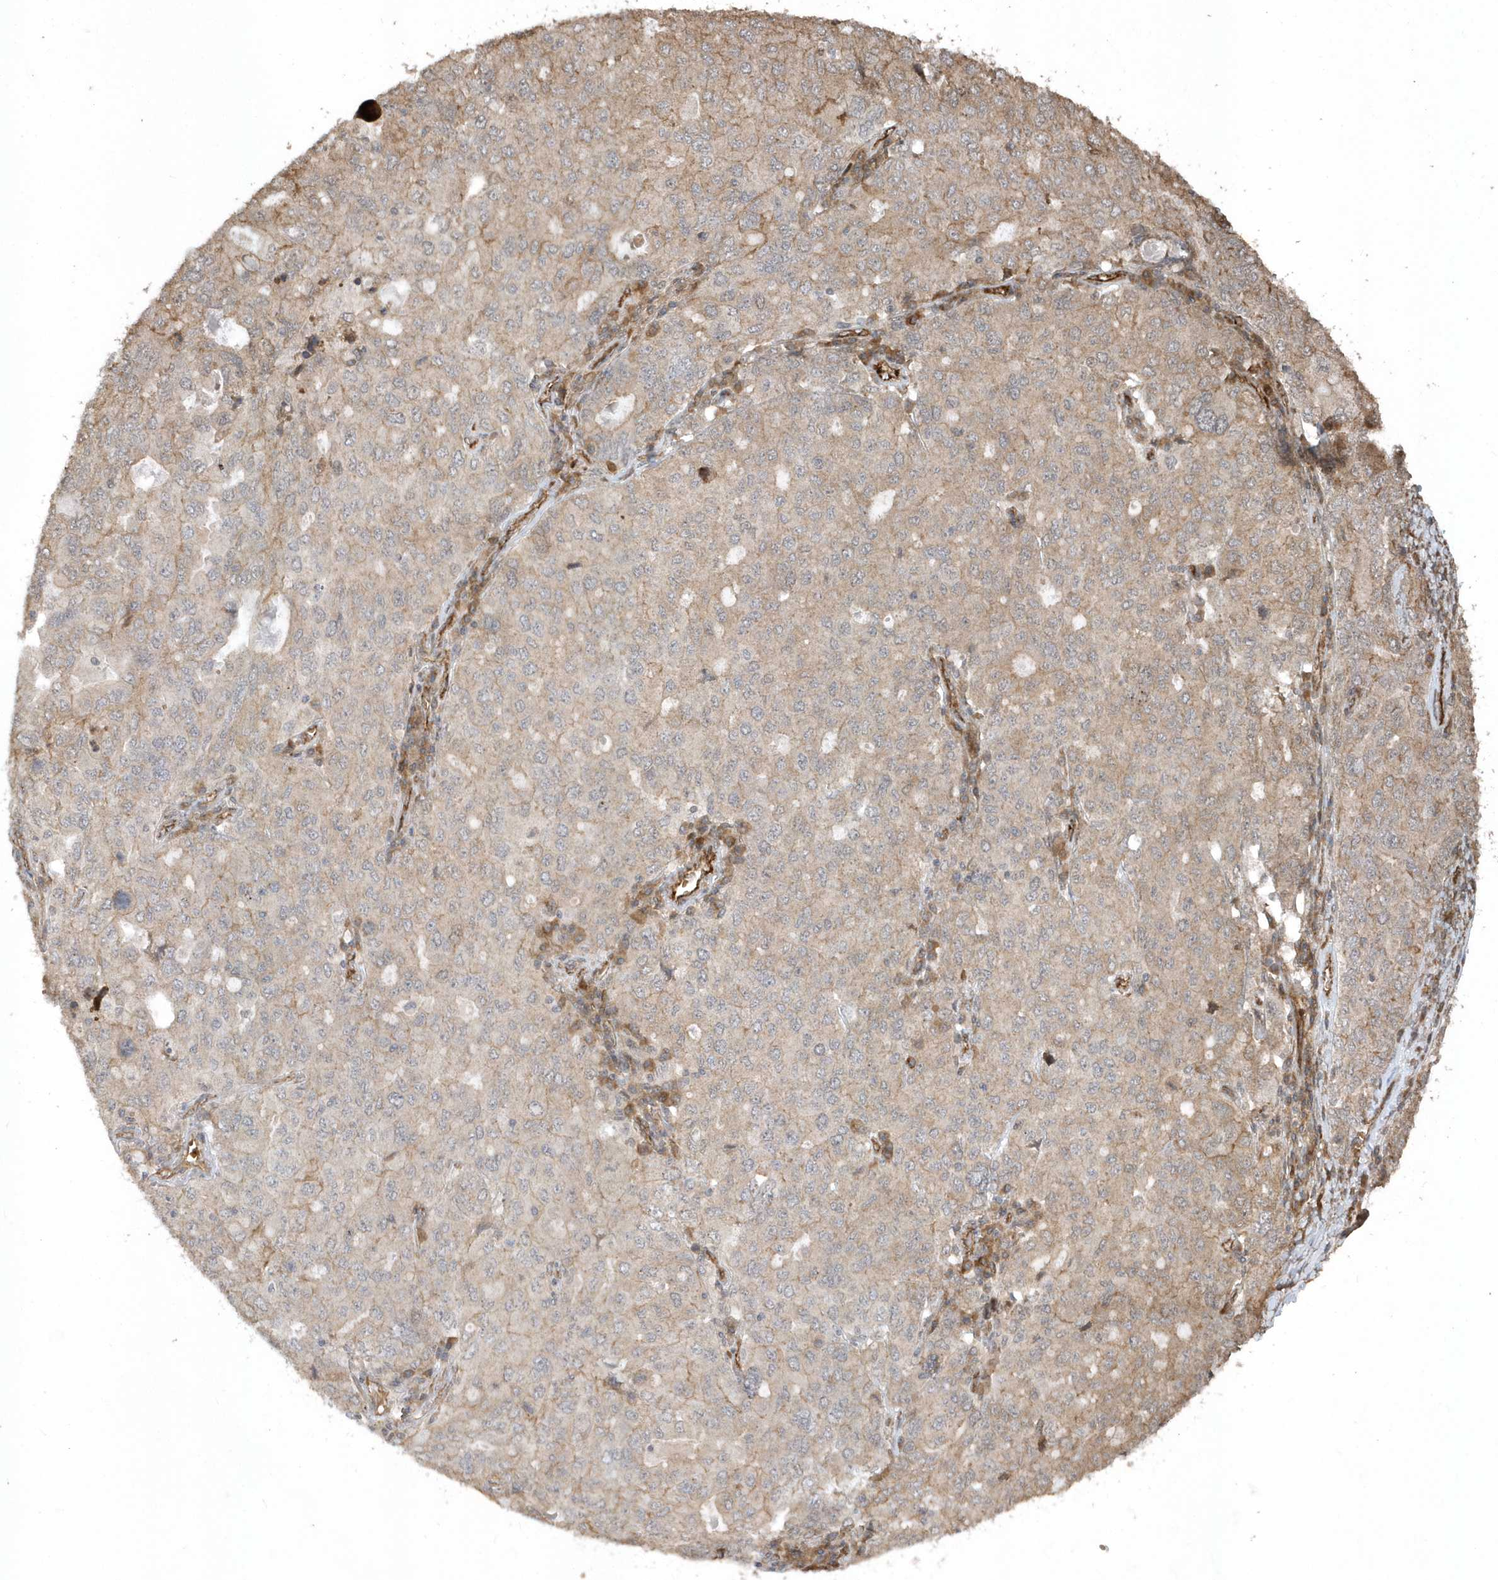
{"staining": {"intensity": "moderate", "quantity": ">75%", "location": "cytoplasmic/membranous"}, "tissue": "ovarian cancer", "cell_type": "Tumor cells", "image_type": "cancer", "snomed": [{"axis": "morphology", "description": "Carcinoma, endometroid"}, {"axis": "topography", "description": "Ovary"}], "caption": "An immunohistochemistry (IHC) micrograph of neoplastic tissue is shown. Protein staining in brown shows moderate cytoplasmic/membranous positivity in ovarian cancer (endometroid carcinoma) within tumor cells.", "gene": "HERPUD1", "patient": {"sex": "female", "age": 62}}